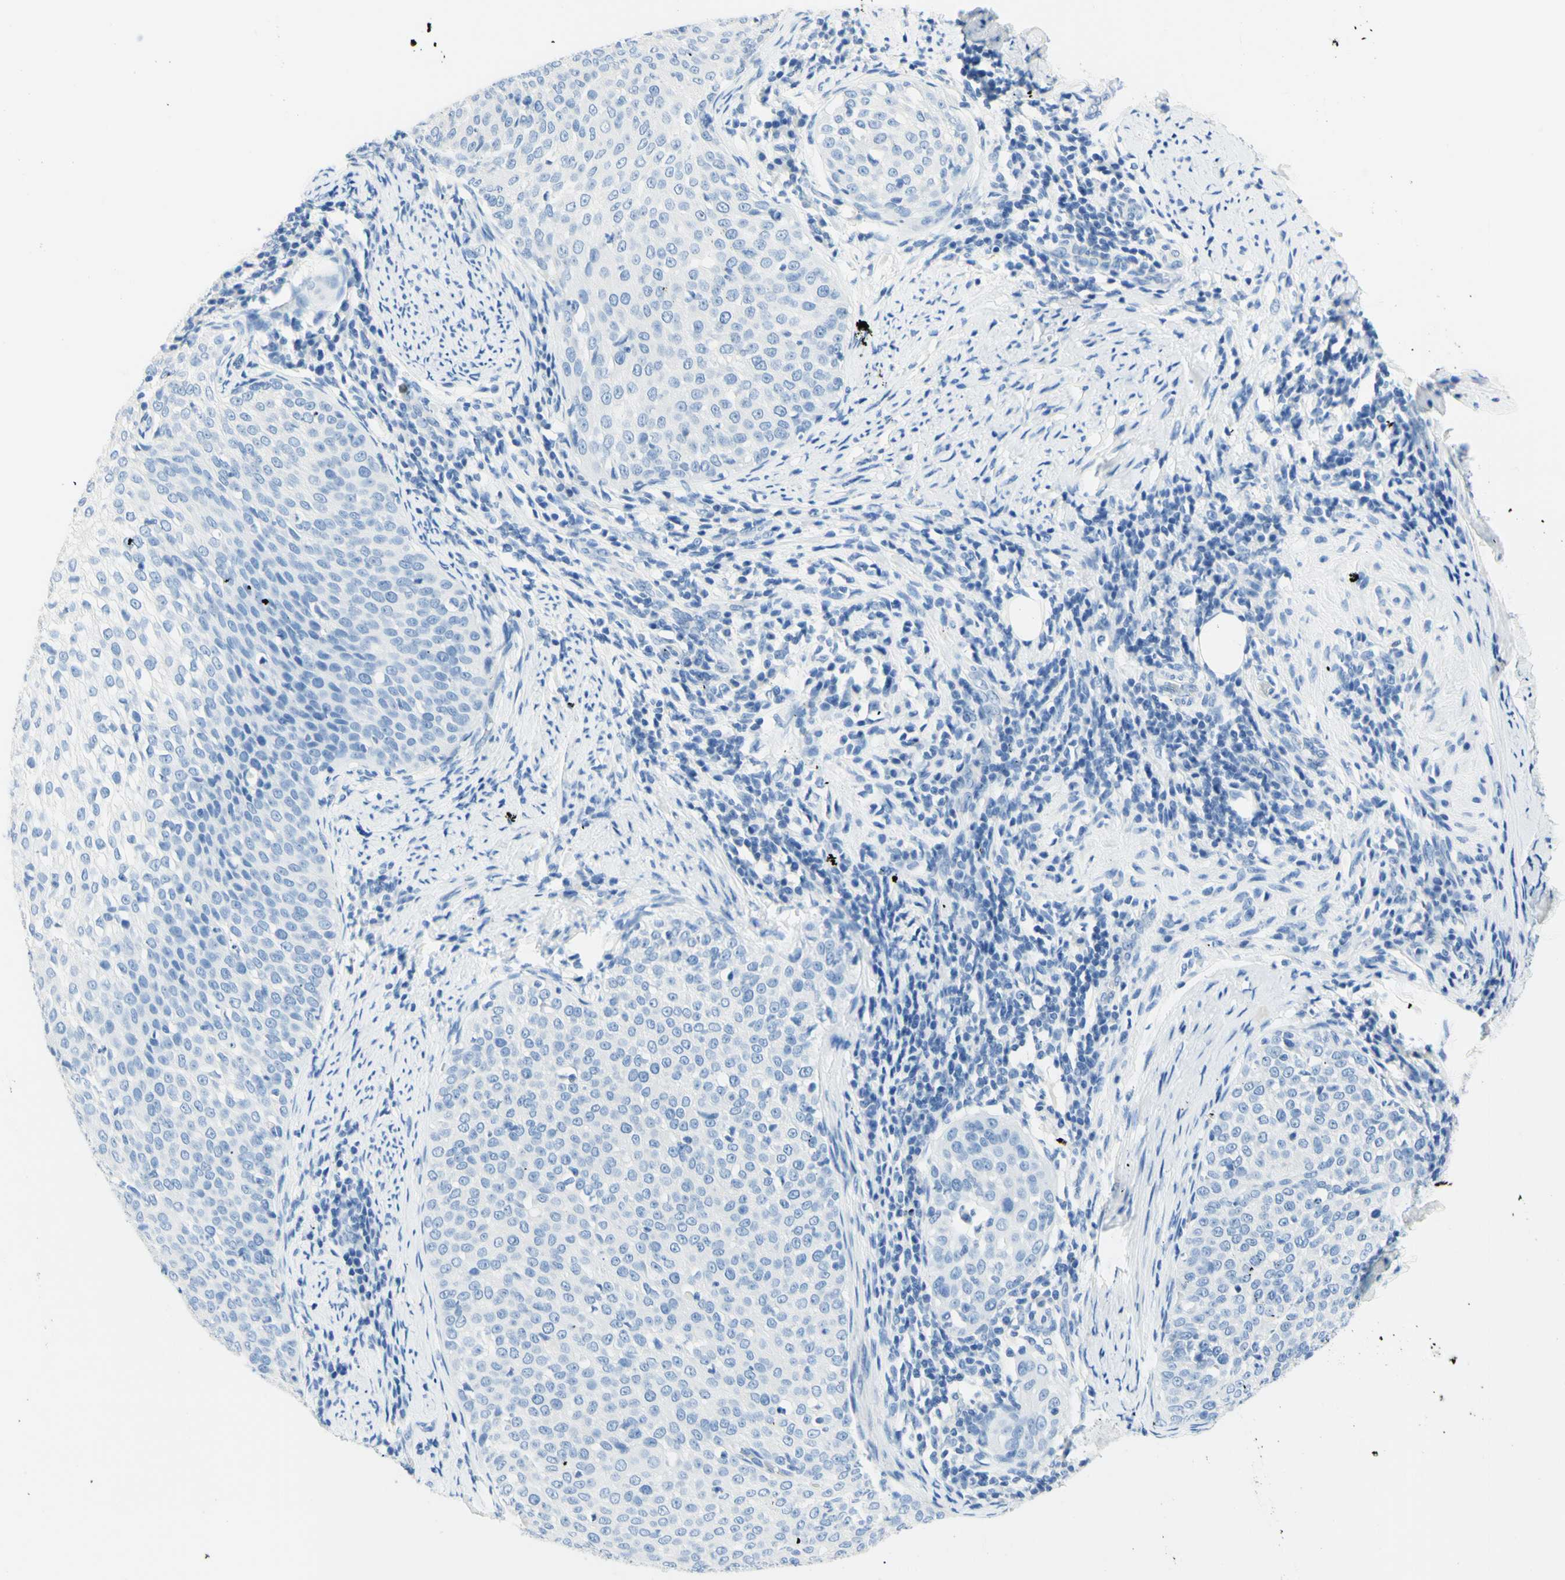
{"staining": {"intensity": "negative", "quantity": "none", "location": "none"}, "tissue": "cervical cancer", "cell_type": "Tumor cells", "image_type": "cancer", "snomed": [{"axis": "morphology", "description": "Squamous cell carcinoma, NOS"}, {"axis": "topography", "description": "Cervix"}], "caption": "DAB (3,3'-diaminobenzidine) immunohistochemical staining of cervical squamous cell carcinoma demonstrates no significant expression in tumor cells.", "gene": "HPCA", "patient": {"sex": "female", "age": 51}}